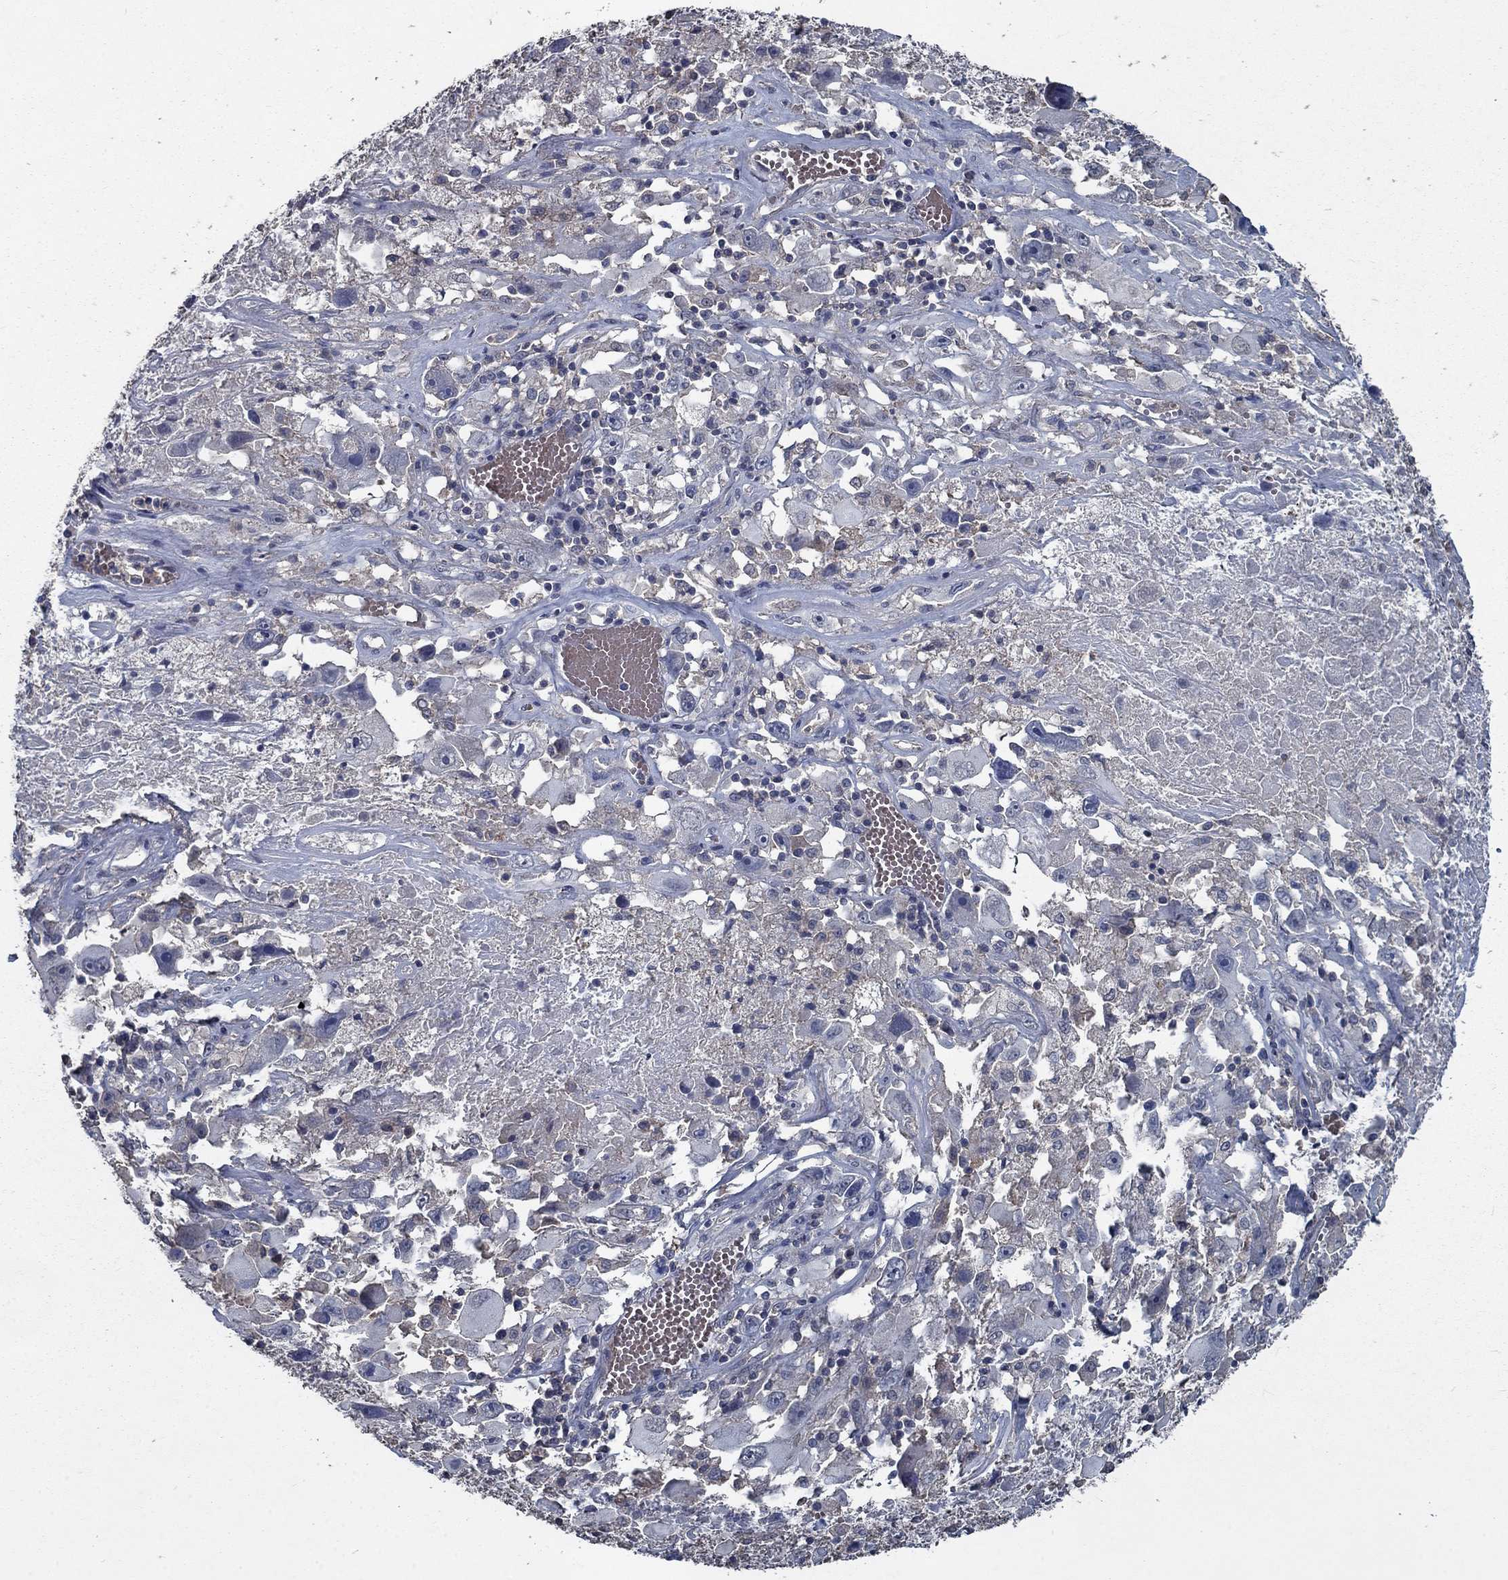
{"staining": {"intensity": "negative", "quantity": "none", "location": "none"}, "tissue": "melanoma", "cell_type": "Tumor cells", "image_type": "cancer", "snomed": [{"axis": "morphology", "description": "Malignant melanoma, Metastatic site"}, {"axis": "topography", "description": "Soft tissue"}], "caption": "Immunohistochemical staining of melanoma shows no significant staining in tumor cells.", "gene": "SLC44A1", "patient": {"sex": "male", "age": 50}}